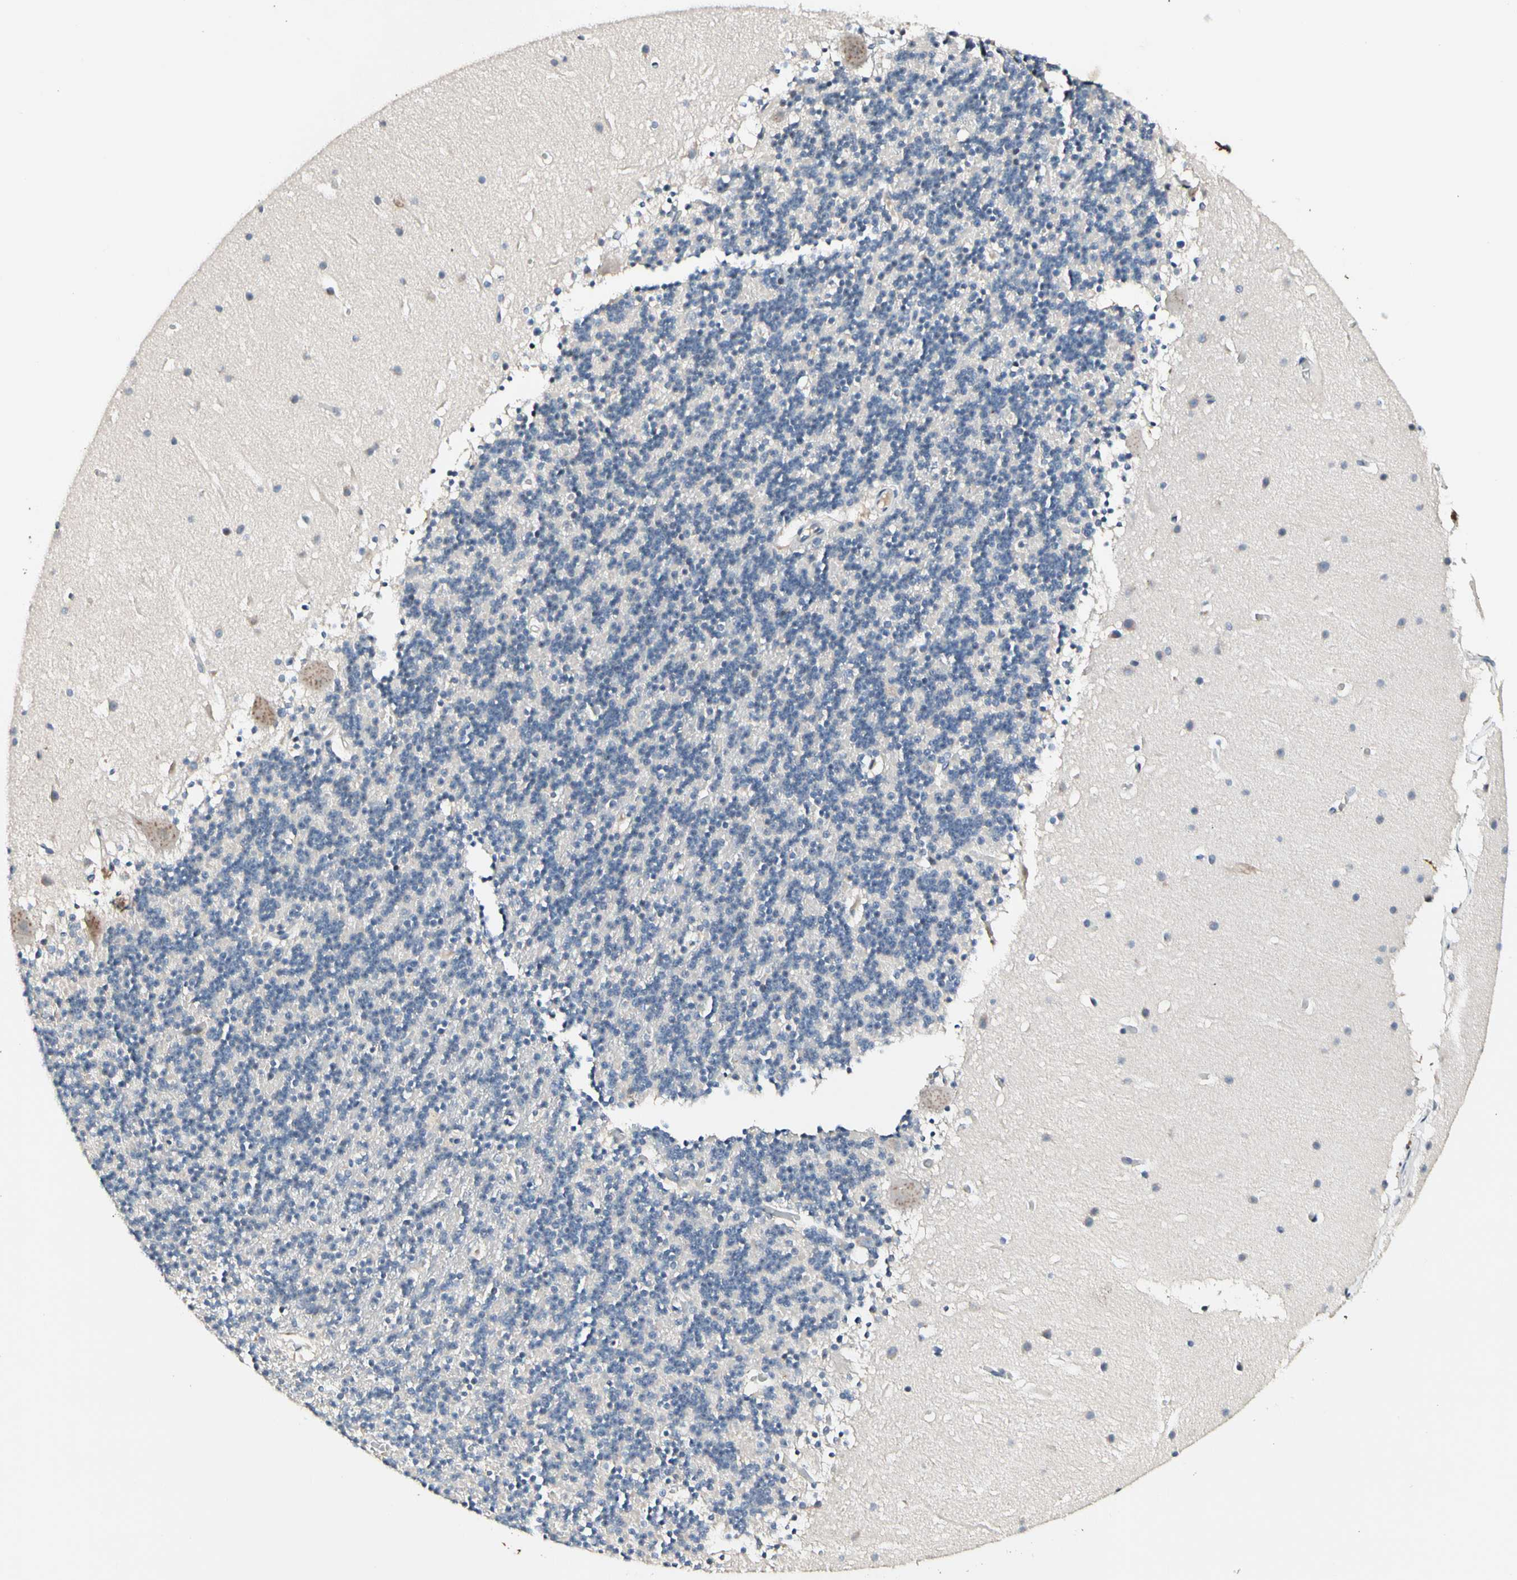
{"staining": {"intensity": "negative", "quantity": "none", "location": "none"}, "tissue": "cerebellum", "cell_type": "Cells in granular layer", "image_type": "normal", "snomed": [{"axis": "morphology", "description": "Normal tissue, NOS"}, {"axis": "topography", "description": "Cerebellum"}], "caption": "Cells in granular layer are negative for brown protein staining in normal cerebellum. (Stains: DAB IHC with hematoxylin counter stain, Microscopy: brightfield microscopy at high magnification).", "gene": "SOX30", "patient": {"sex": "male", "age": 45}}